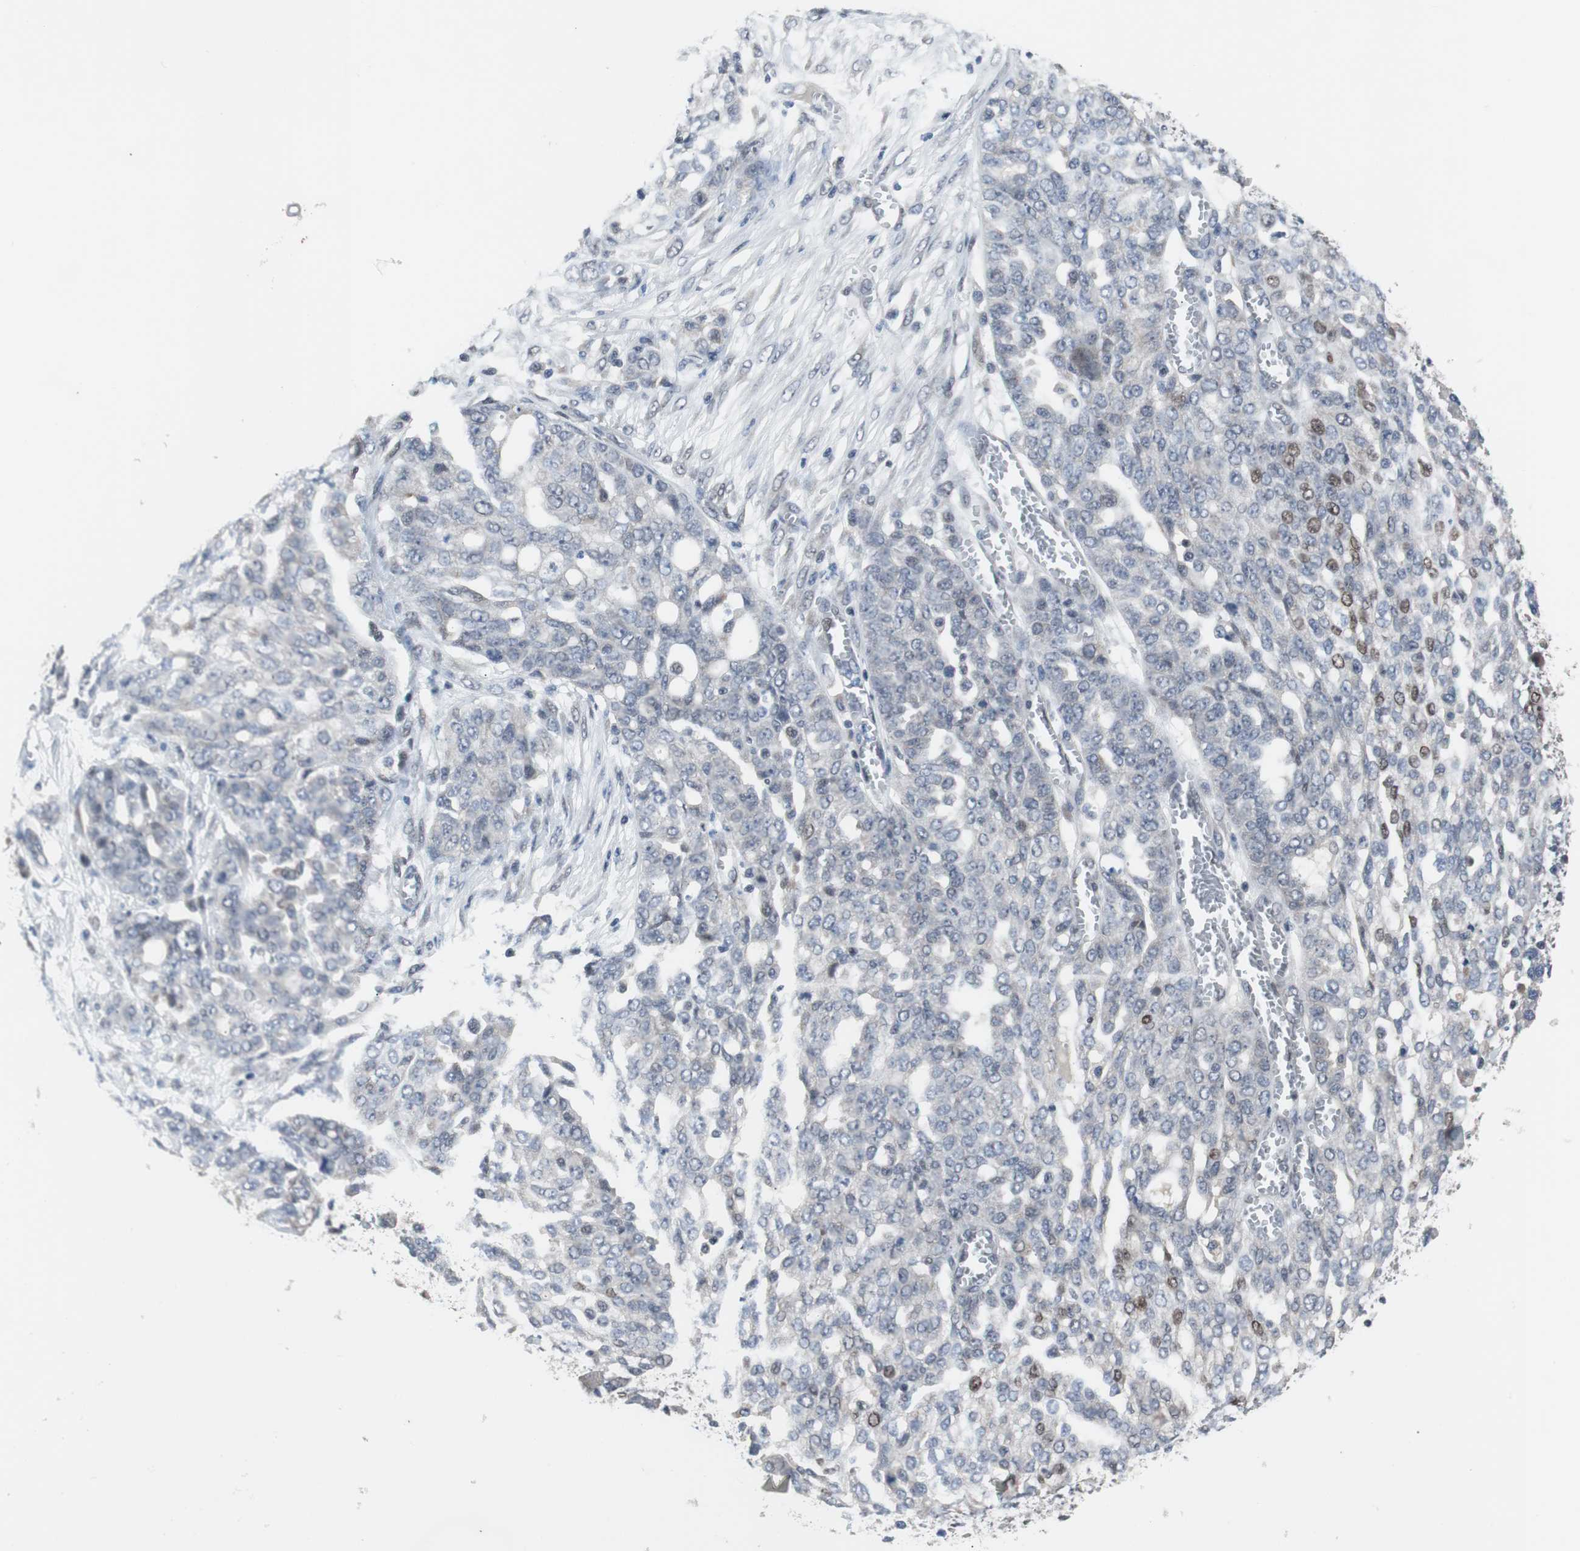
{"staining": {"intensity": "weak", "quantity": "<25%", "location": "nuclear"}, "tissue": "ovarian cancer", "cell_type": "Tumor cells", "image_type": "cancer", "snomed": [{"axis": "morphology", "description": "Cystadenocarcinoma, serous, NOS"}, {"axis": "topography", "description": "Soft tissue"}, {"axis": "topography", "description": "Ovary"}], "caption": "This image is of ovarian serous cystadenocarcinoma stained with IHC to label a protein in brown with the nuclei are counter-stained blue. There is no expression in tumor cells.", "gene": "TP63", "patient": {"sex": "female", "age": 57}}